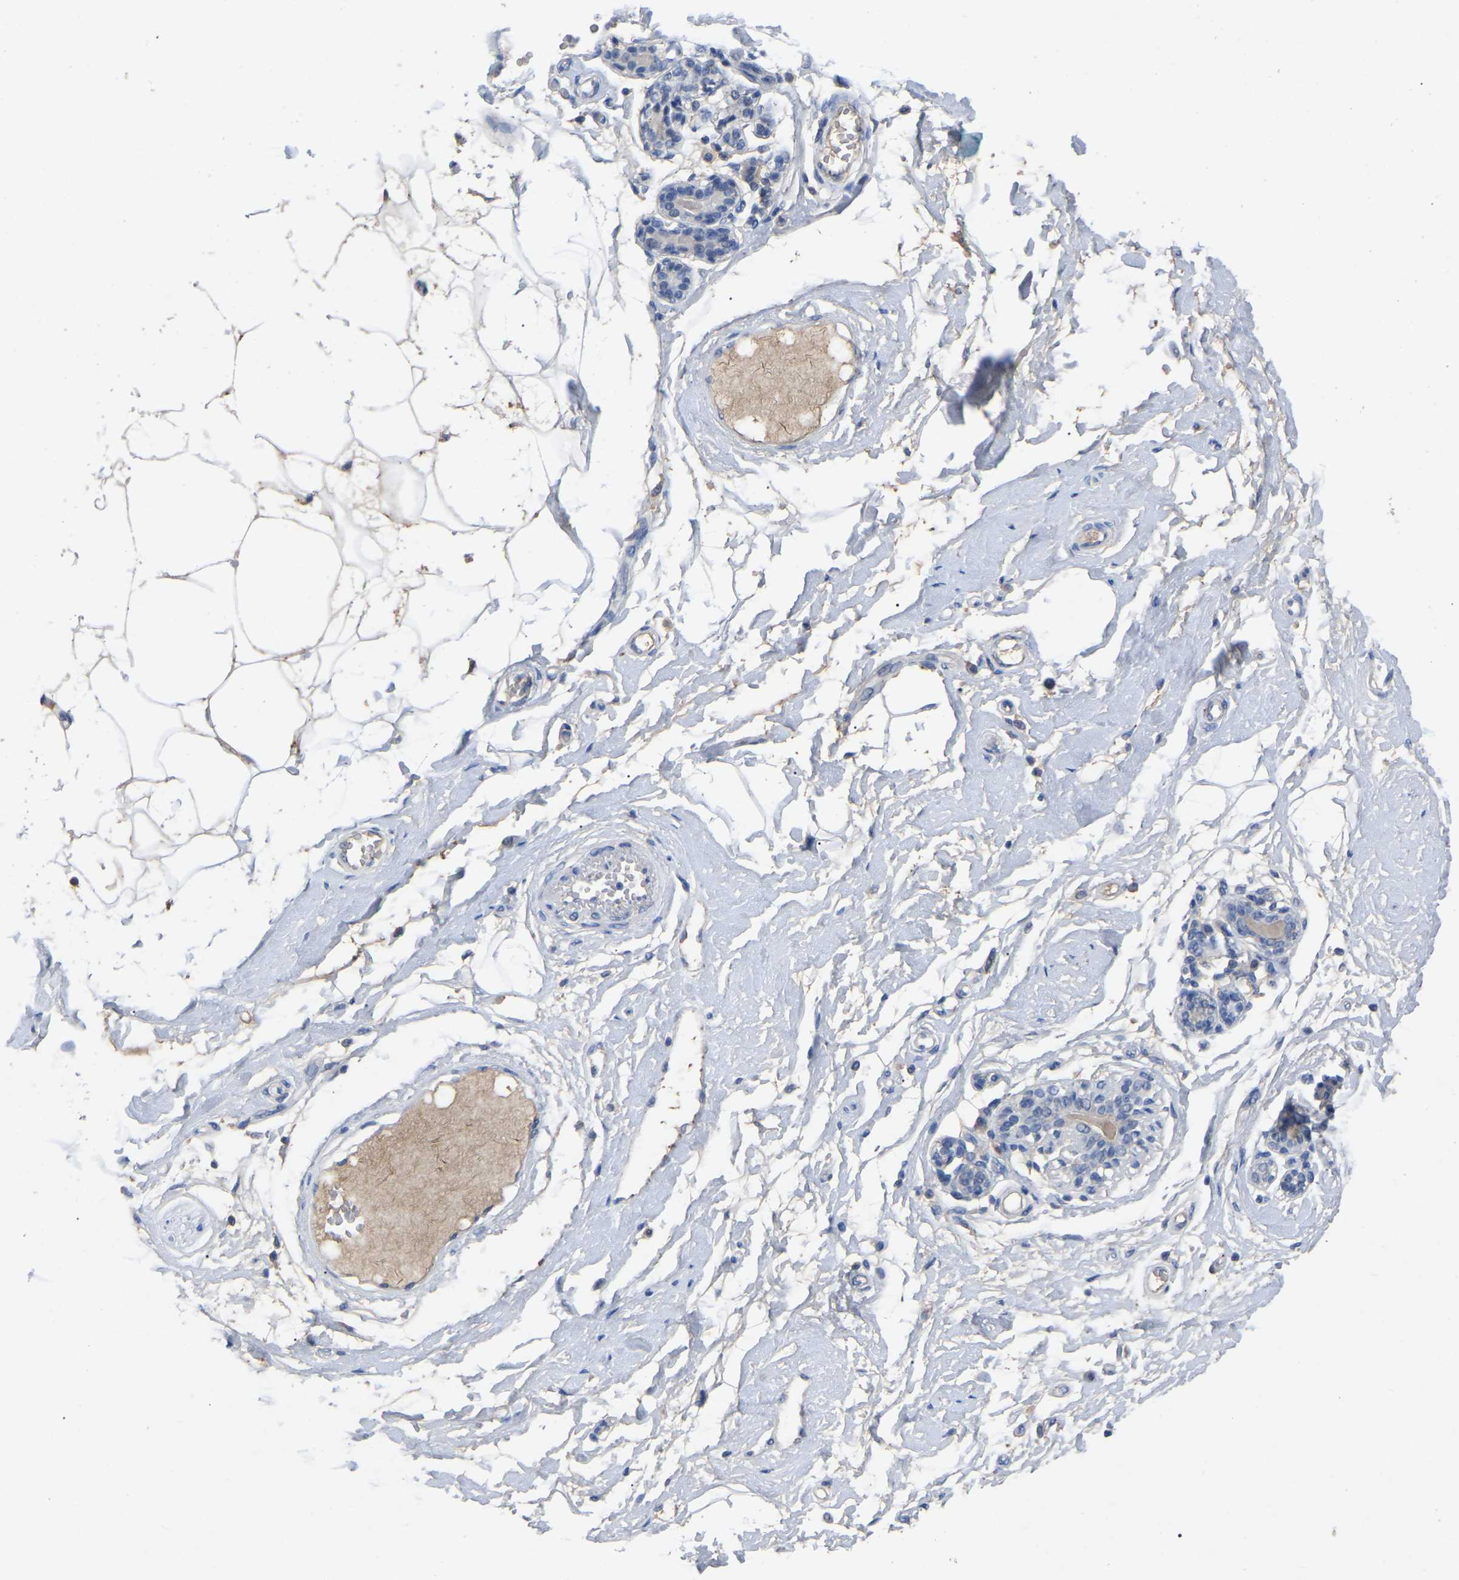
{"staining": {"intensity": "weak", "quantity": ">75%", "location": "cytoplasmic/membranous"}, "tissue": "breast", "cell_type": "Adipocytes", "image_type": "normal", "snomed": [{"axis": "morphology", "description": "Normal tissue, NOS"}, {"axis": "morphology", "description": "Lobular carcinoma"}, {"axis": "topography", "description": "Breast"}], "caption": "Protein expression analysis of normal human breast reveals weak cytoplasmic/membranous staining in about >75% of adipocytes. (IHC, brightfield microscopy, high magnification).", "gene": "SMPD2", "patient": {"sex": "female", "age": 59}}